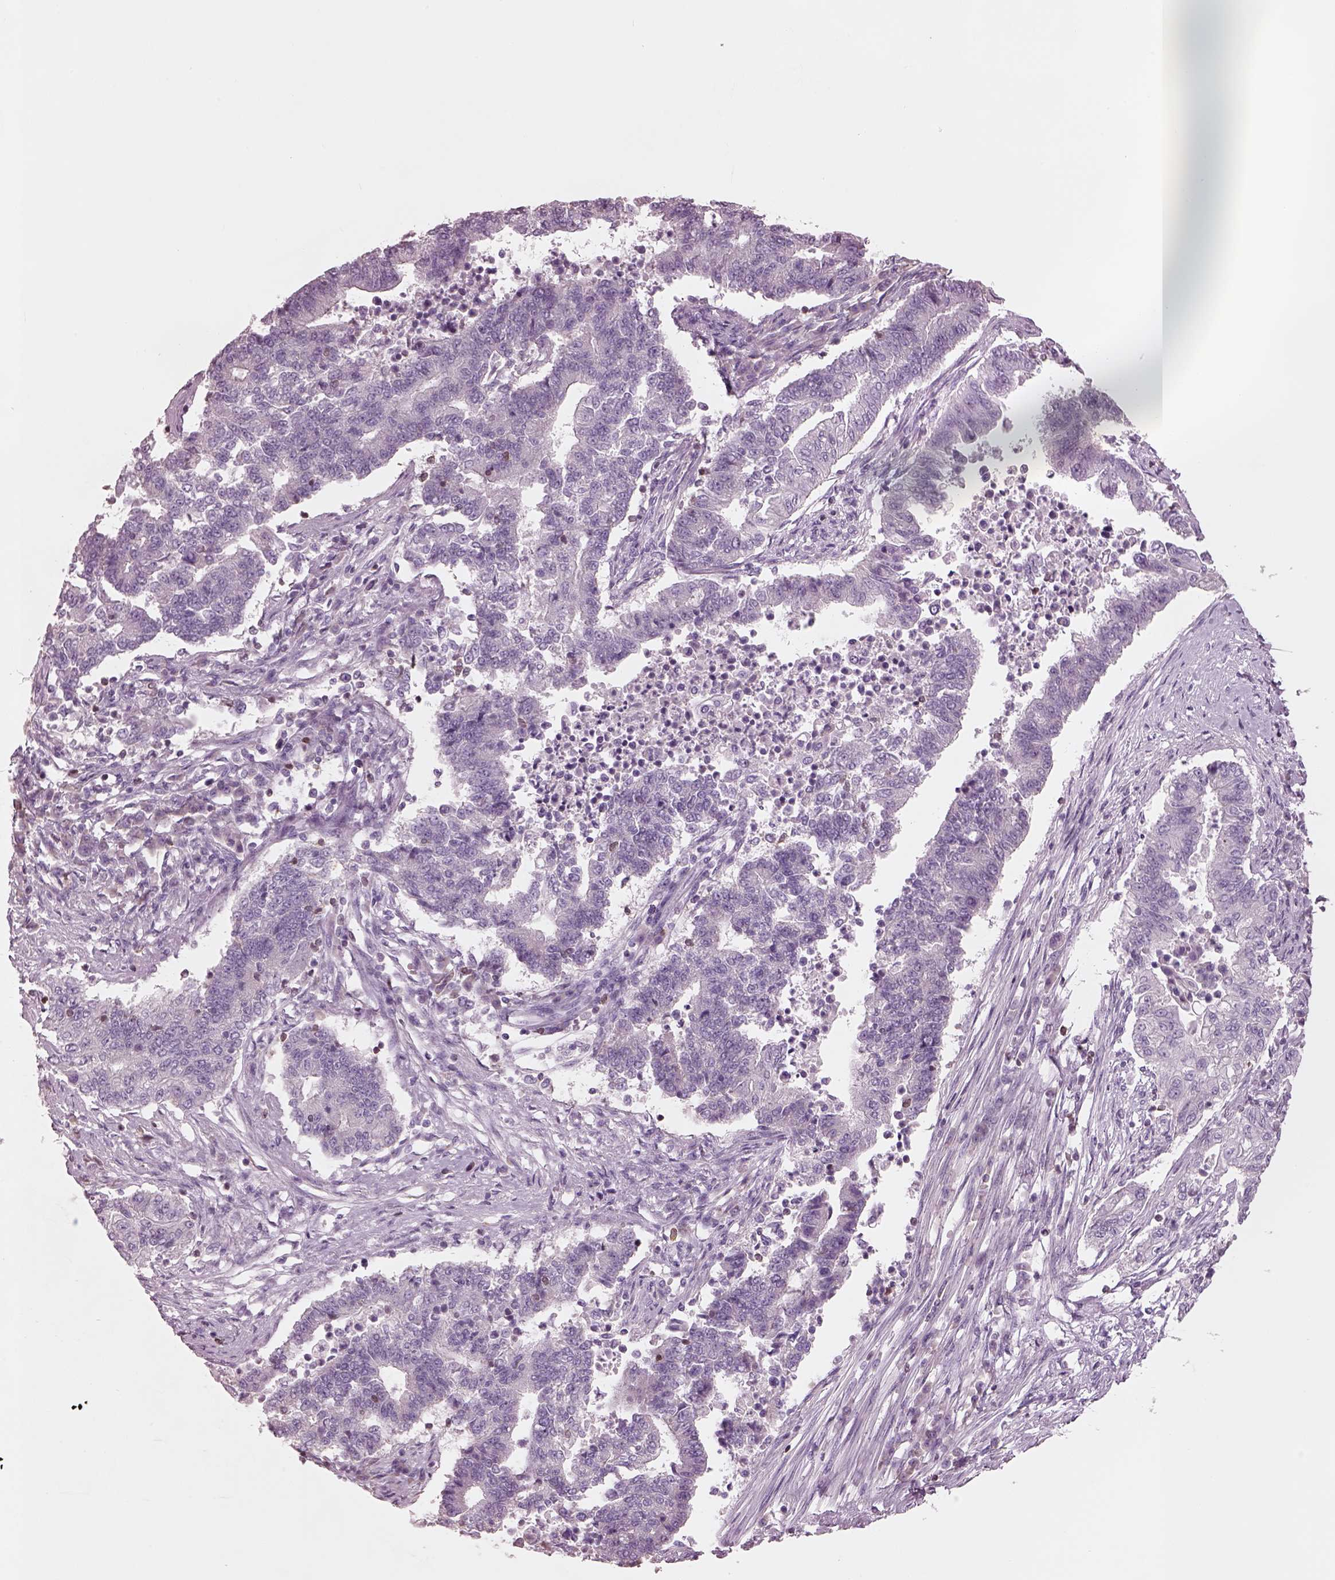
{"staining": {"intensity": "negative", "quantity": "none", "location": "none"}, "tissue": "endometrial cancer", "cell_type": "Tumor cells", "image_type": "cancer", "snomed": [{"axis": "morphology", "description": "Adenocarcinoma, NOS"}, {"axis": "topography", "description": "Uterus"}, {"axis": "topography", "description": "Endometrium"}], "caption": "A high-resolution image shows IHC staining of endometrial adenocarcinoma, which displays no significant positivity in tumor cells.", "gene": "SLC27A2", "patient": {"sex": "female", "age": 54}}